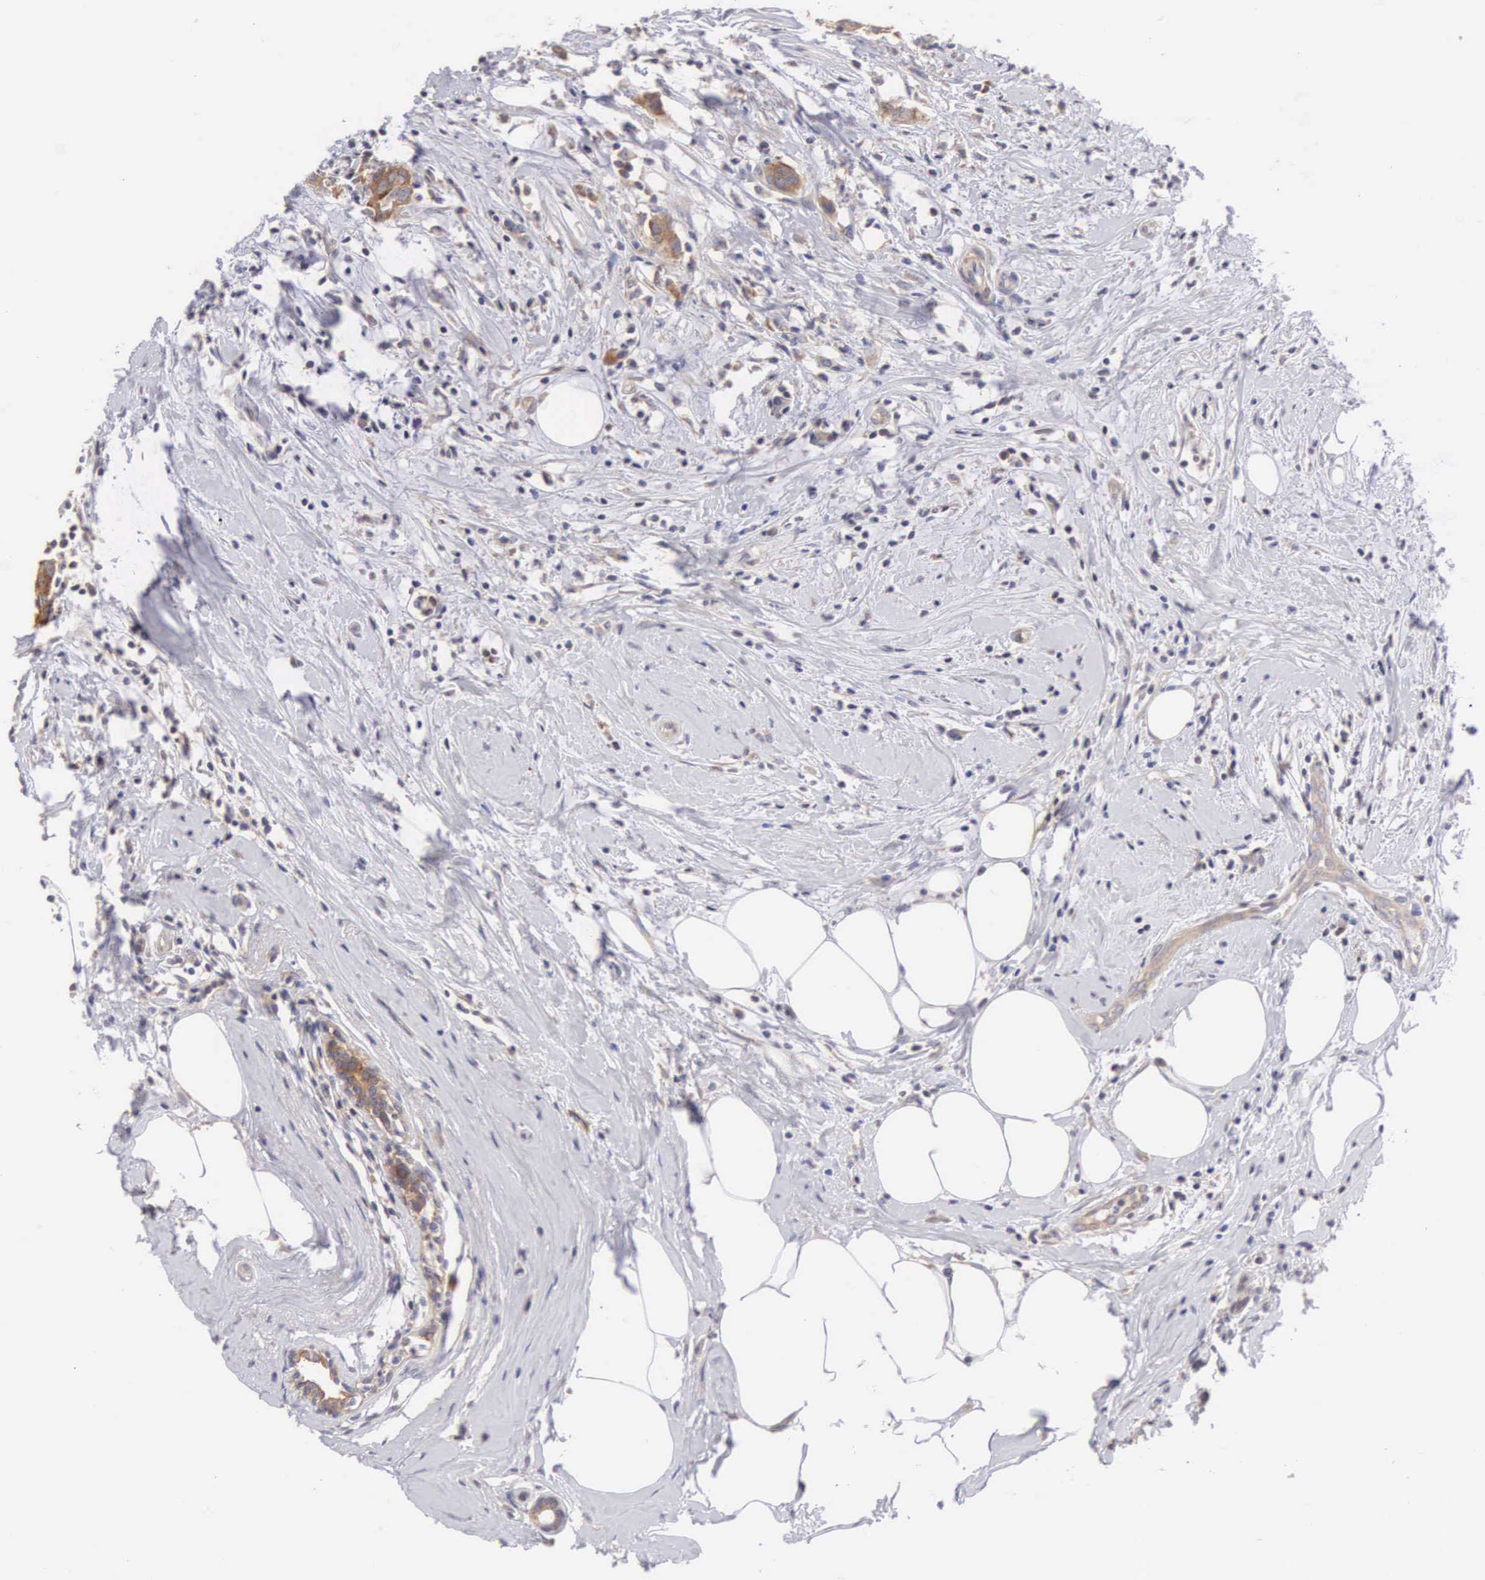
{"staining": {"intensity": "moderate", "quantity": ">75%", "location": "cytoplasmic/membranous"}, "tissue": "breast cancer", "cell_type": "Tumor cells", "image_type": "cancer", "snomed": [{"axis": "morphology", "description": "Duct carcinoma"}, {"axis": "topography", "description": "Breast"}], "caption": "High-magnification brightfield microscopy of breast infiltrating ductal carcinoma stained with DAB (3,3'-diaminobenzidine) (brown) and counterstained with hematoxylin (blue). tumor cells exhibit moderate cytoplasmic/membranous staining is identified in about>75% of cells. The staining was performed using DAB (3,3'-diaminobenzidine), with brown indicating positive protein expression. Nuclei are stained blue with hematoxylin.", "gene": "TXLNG", "patient": {"sex": "female", "age": 55}}